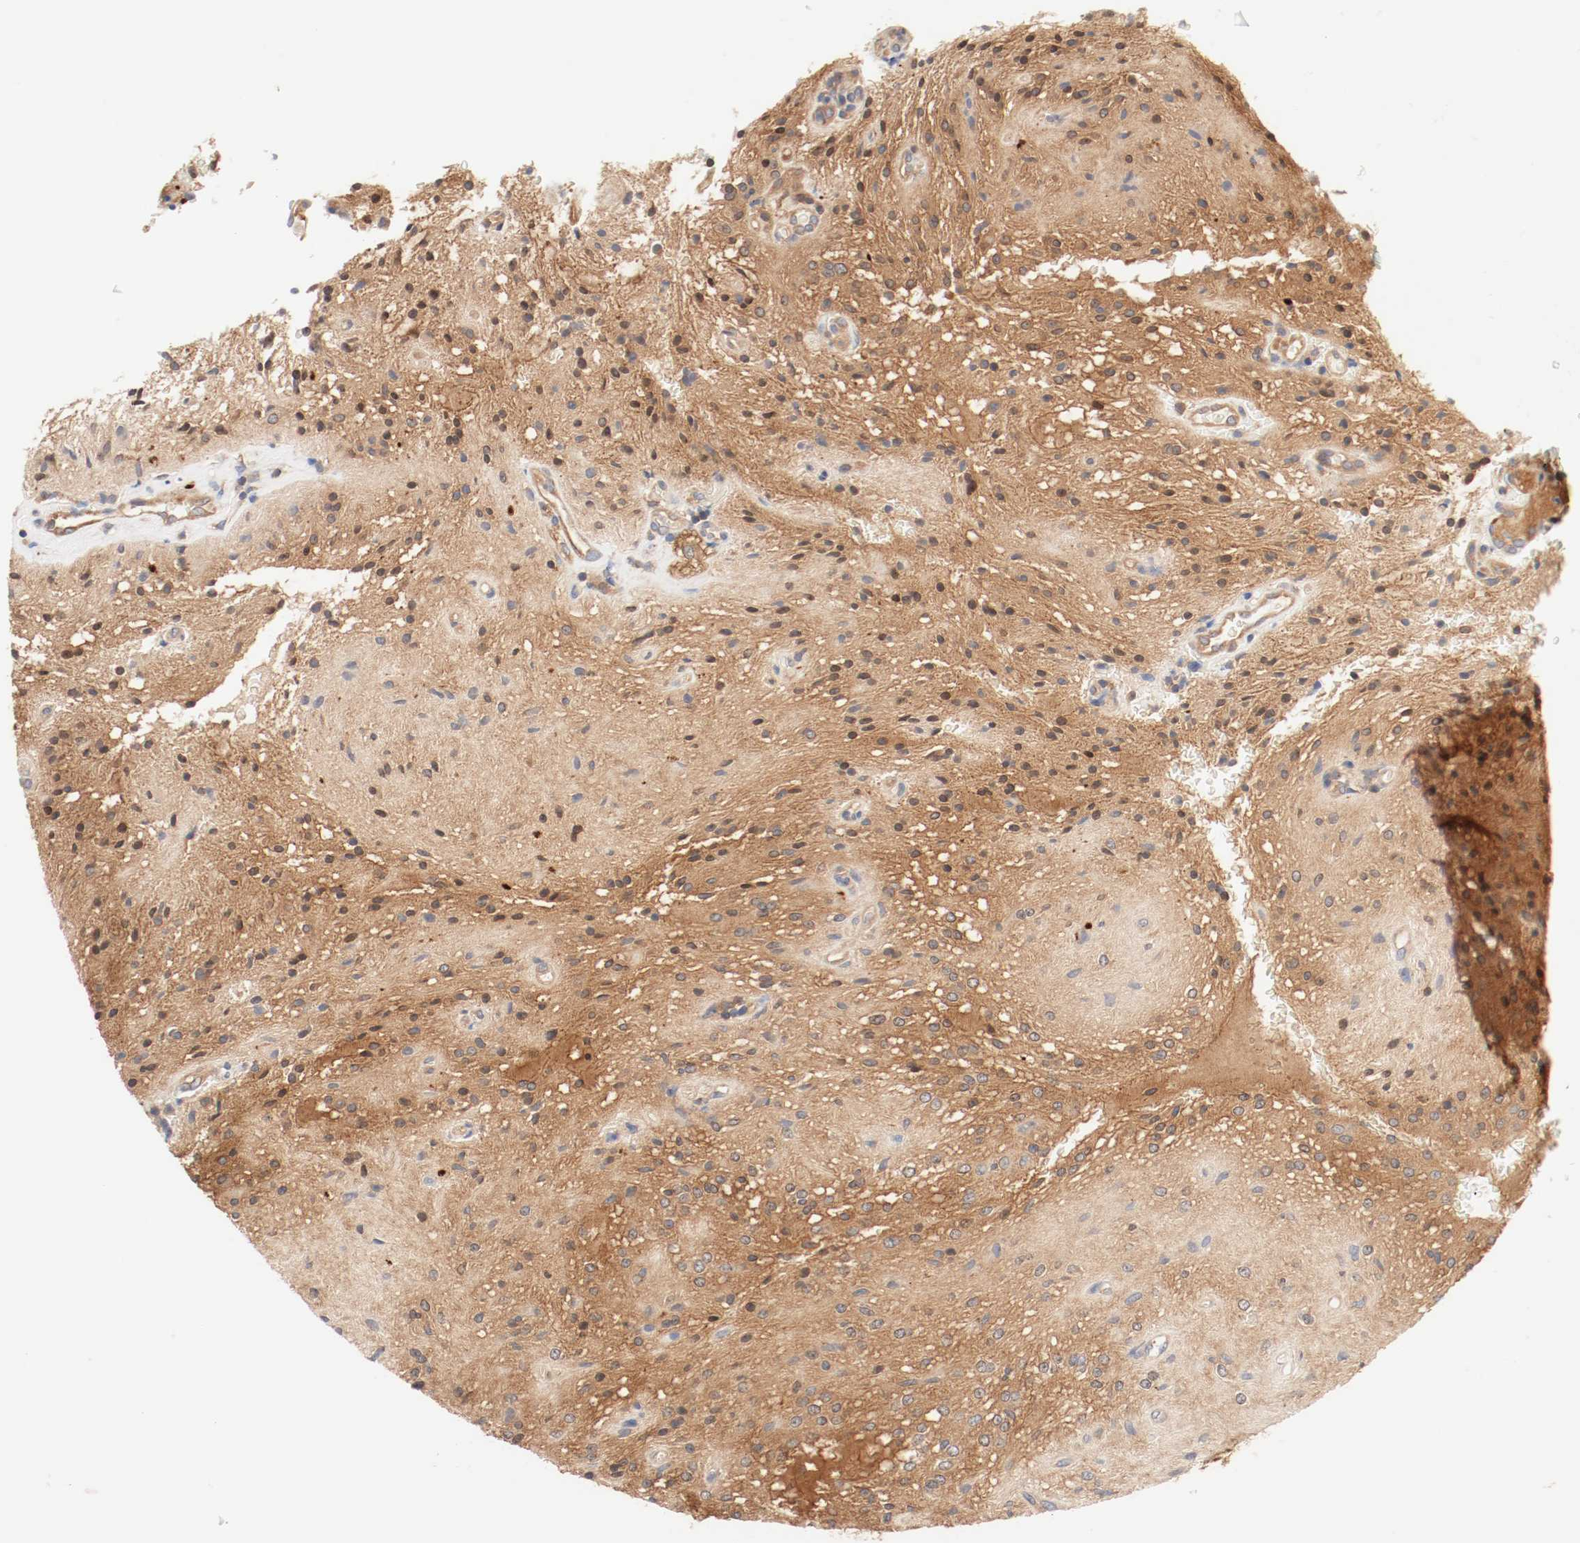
{"staining": {"intensity": "strong", "quantity": ">75%", "location": "cytoplasmic/membranous,nuclear"}, "tissue": "glioma", "cell_type": "Tumor cells", "image_type": "cancer", "snomed": [{"axis": "morphology", "description": "Glioma, malignant, NOS"}, {"axis": "topography", "description": "Cerebellum"}], "caption": "The image reveals staining of glioma, revealing strong cytoplasmic/membranous and nuclear protein expression (brown color) within tumor cells.", "gene": "GIT1", "patient": {"sex": "female", "age": 10}}